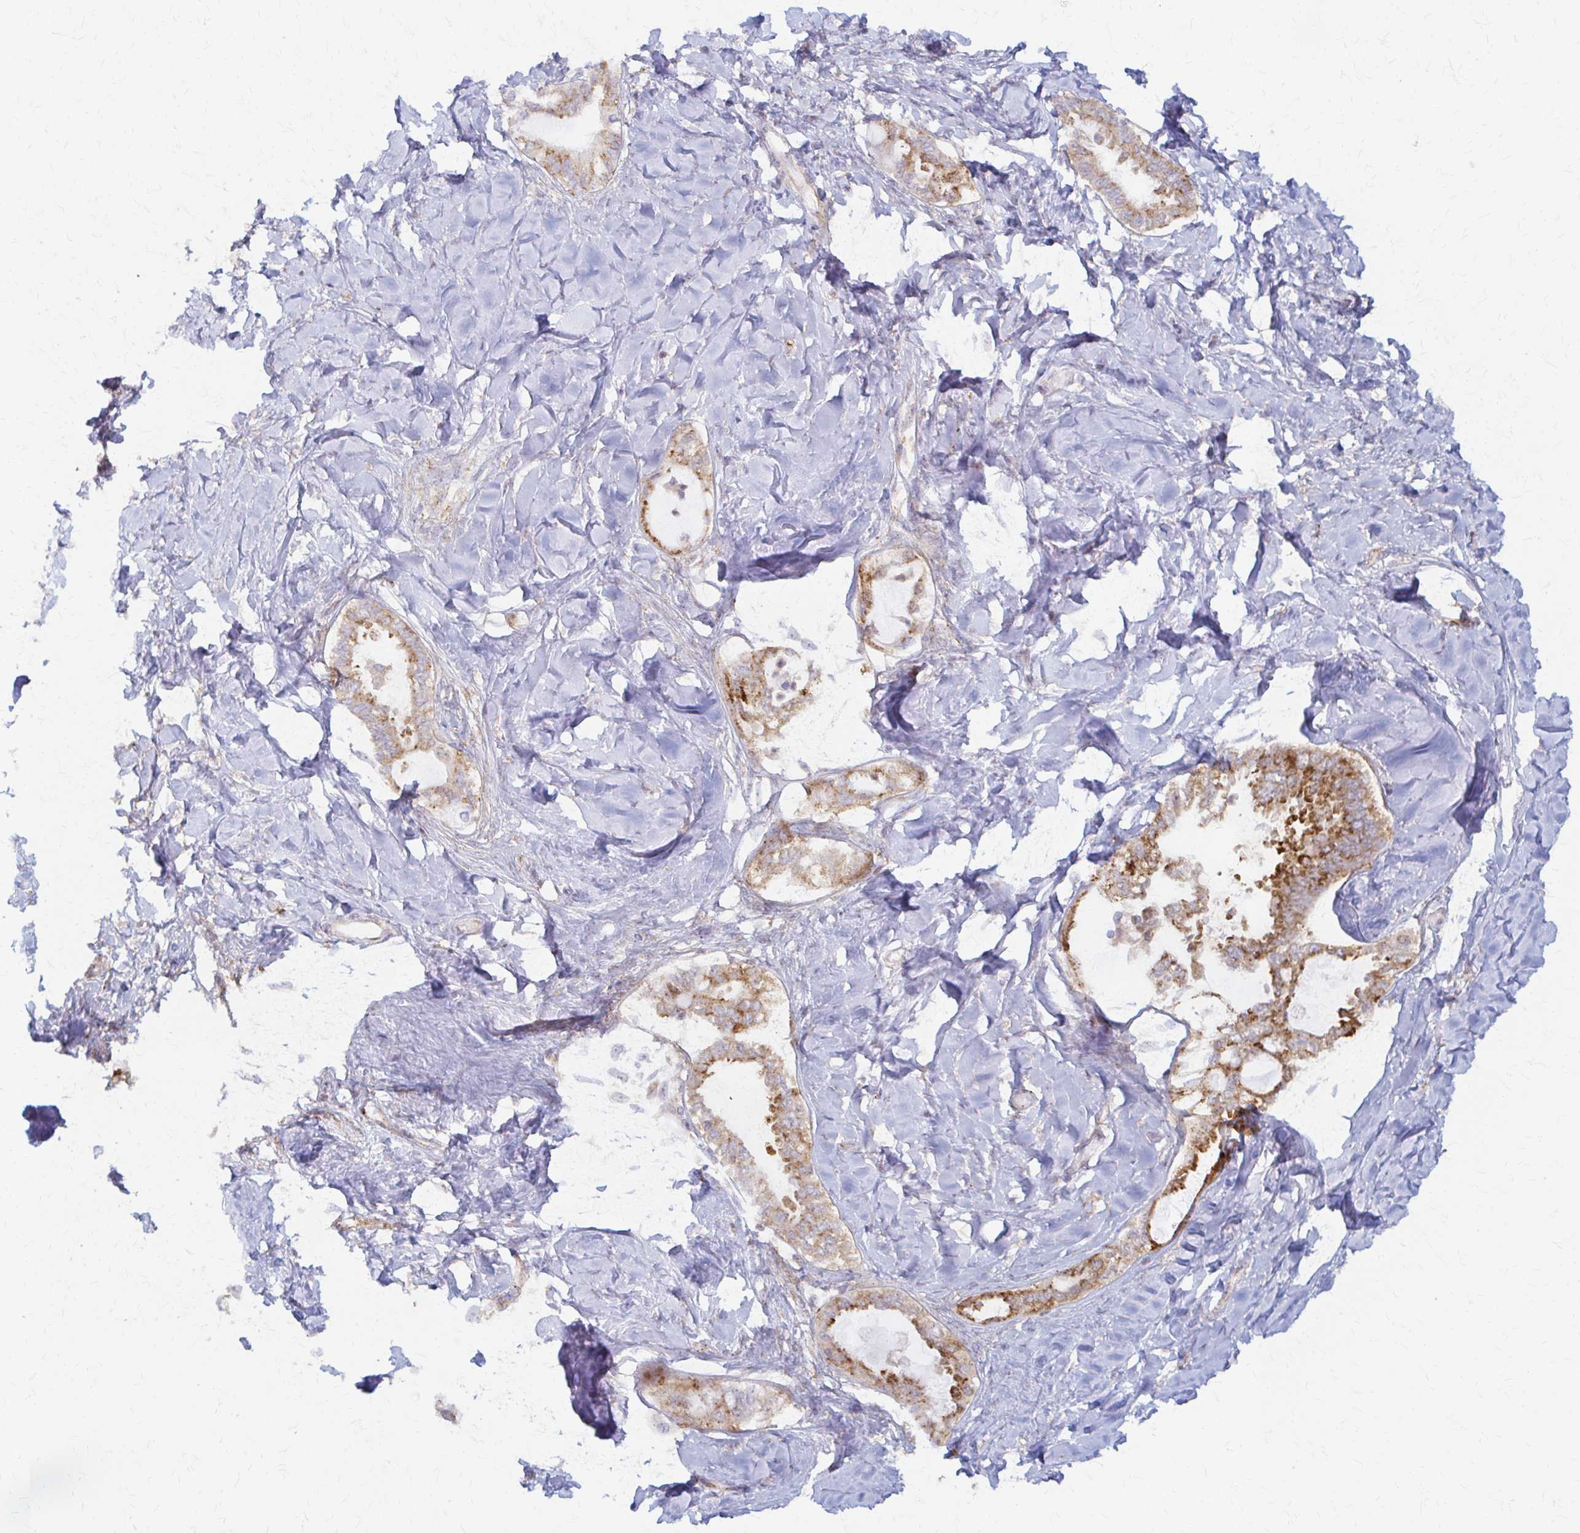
{"staining": {"intensity": "moderate", "quantity": "25%-75%", "location": "cytoplasmic/membranous"}, "tissue": "ovarian cancer", "cell_type": "Tumor cells", "image_type": "cancer", "snomed": [{"axis": "morphology", "description": "Carcinoma, endometroid"}, {"axis": "topography", "description": "Ovary"}], "caption": "Ovarian endometroid carcinoma tissue displays moderate cytoplasmic/membranous staining in about 25%-75% of tumor cells Nuclei are stained in blue.", "gene": "ARHGAP35", "patient": {"sex": "female", "age": 70}}